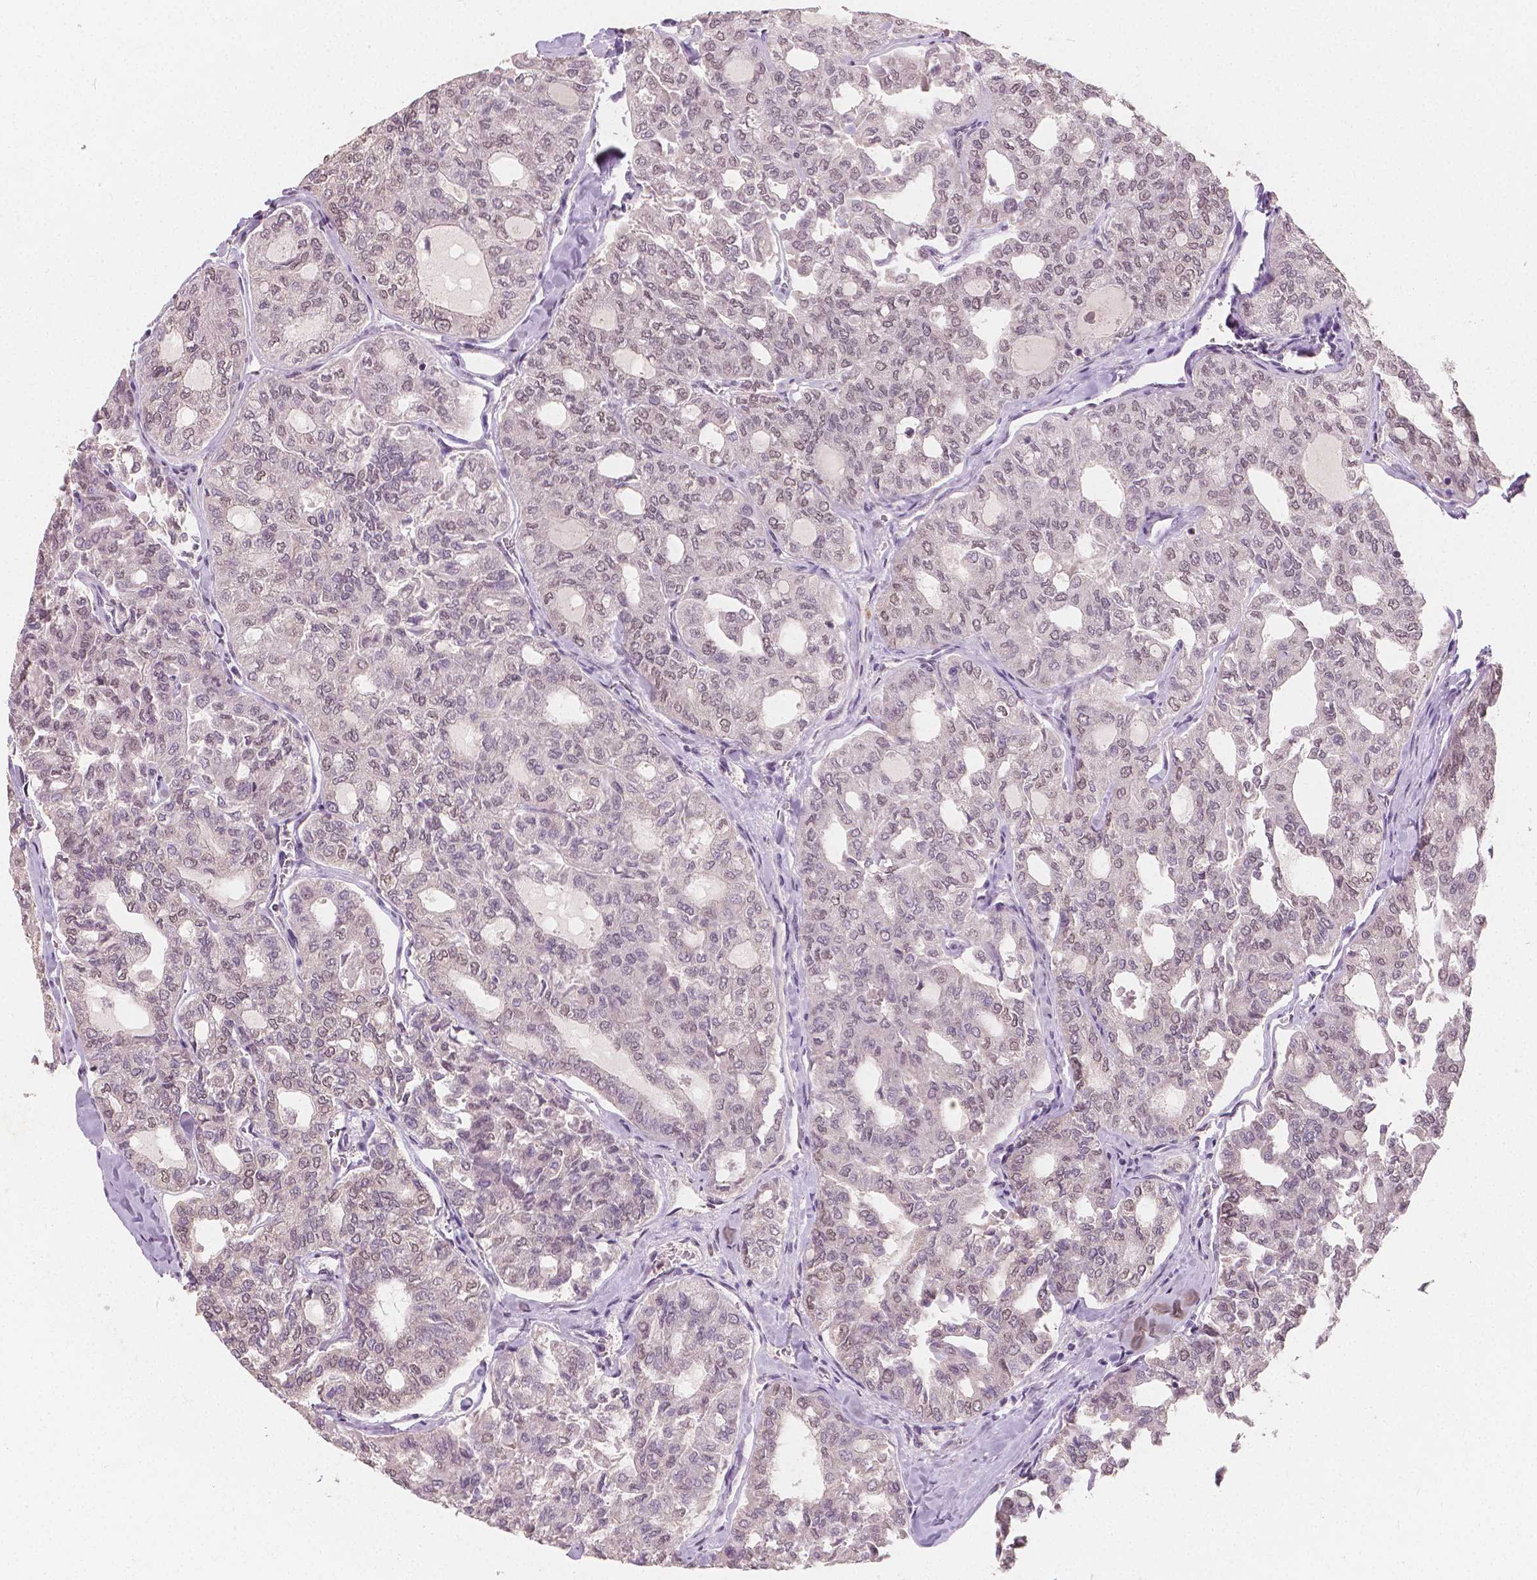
{"staining": {"intensity": "negative", "quantity": "none", "location": "none"}, "tissue": "thyroid cancer", "cell_type": "Tumor cells", "image_type": "cancer", "snomed": [{"axis": "morphology", "description": "Follicular adenoma carcinoma, NOS"}, {"axis": "topography", "description": "Thyroid gland"}], "caption": "The micrograph reveals no significant staining in tumor cells of thyroid cancer (follicular adenoma carcinoma).", "gene": "NOLC1", "patient": {"sex": "male", "age": 75}}